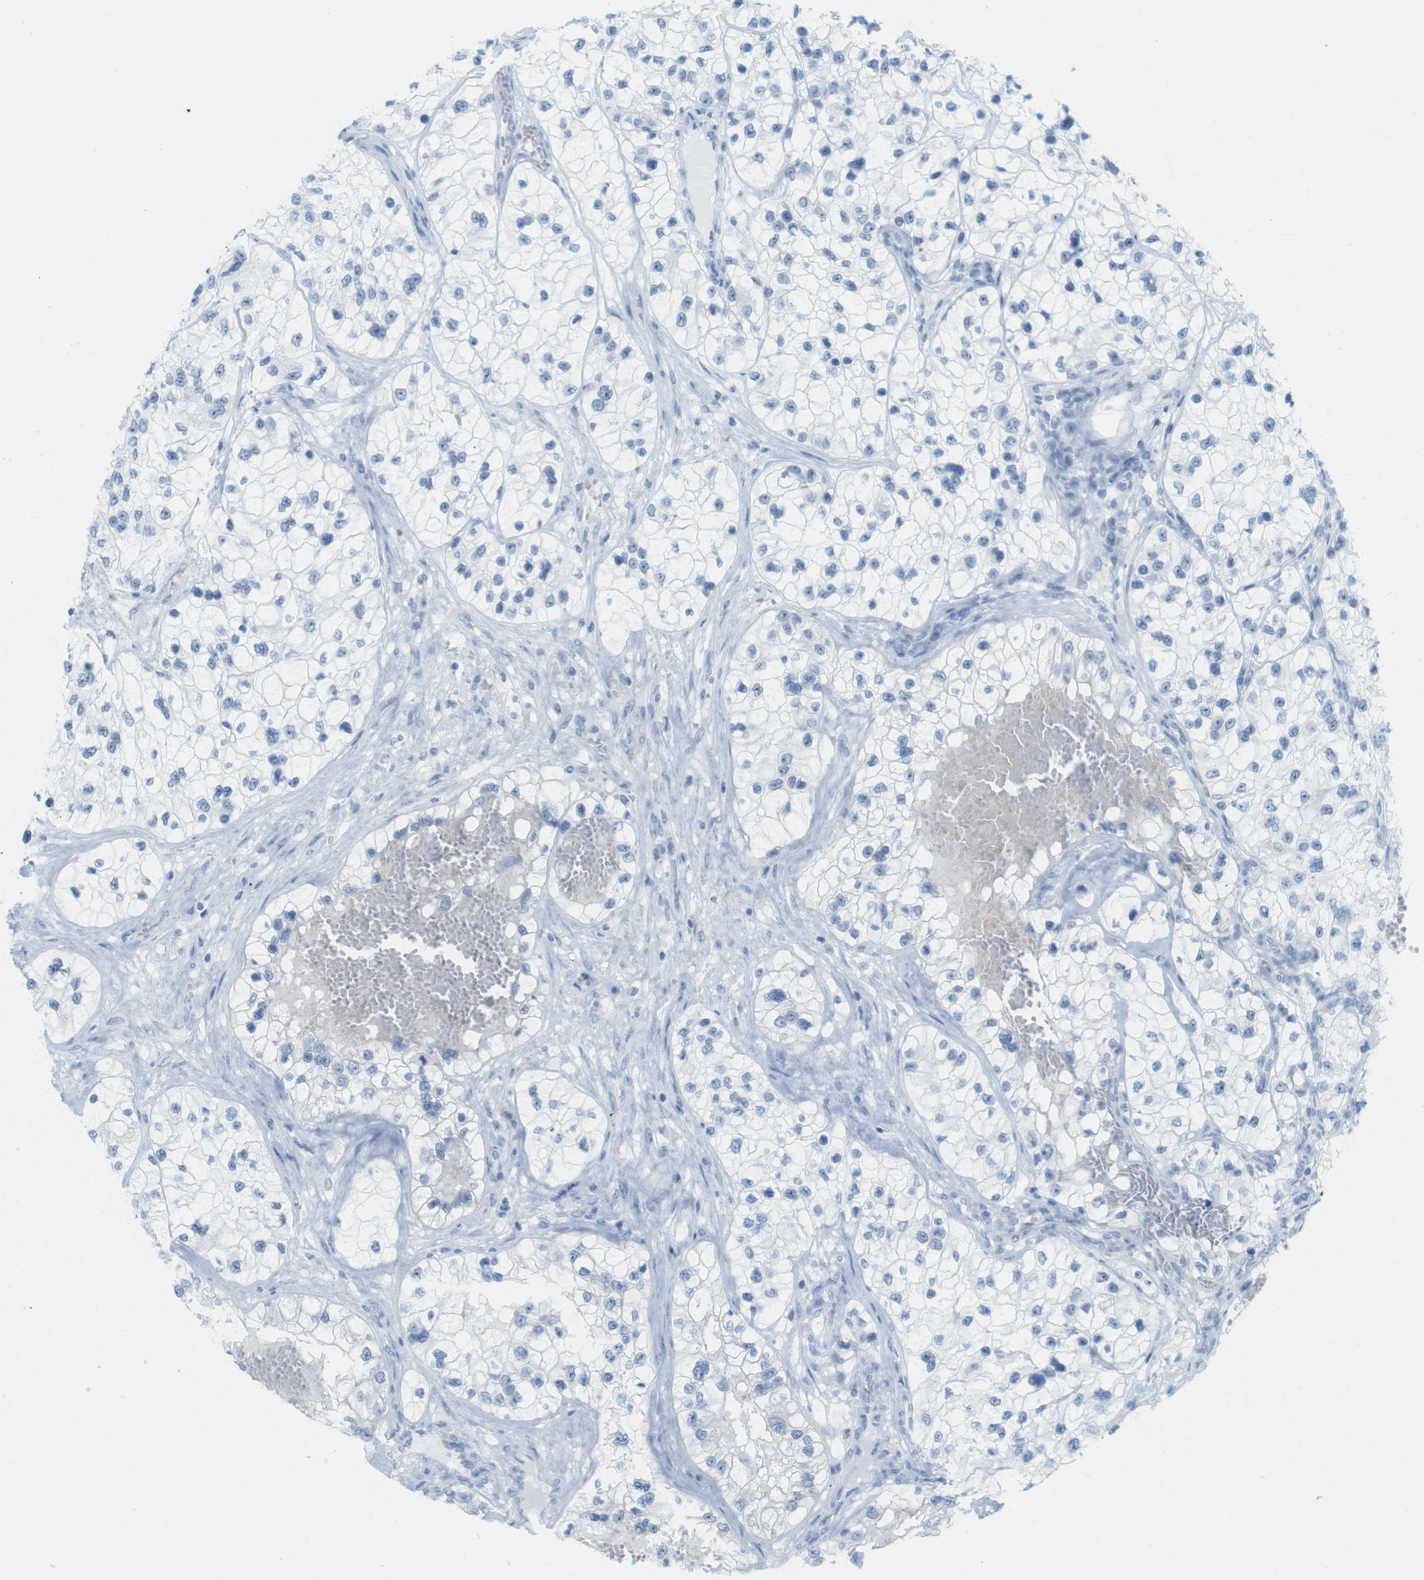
{"staining": {"intensity": "negative", "quantity": "none", "location": "none"}, "tissue": "renal cancer", "cell_type": "Tumor cells", "image_type": "cancer", "snomed": [{"axis": "morphology", "description": "Adenocarcinoma, NOS"}, {"axis": "topography", "description": "Kidney"}], "caption": "Human renal adenocarcinoma stained for a protein using IHC displays no positivity in tumor cells.", "gene": "TNNT2", "patient": {"sex": "female", "age": 57}}